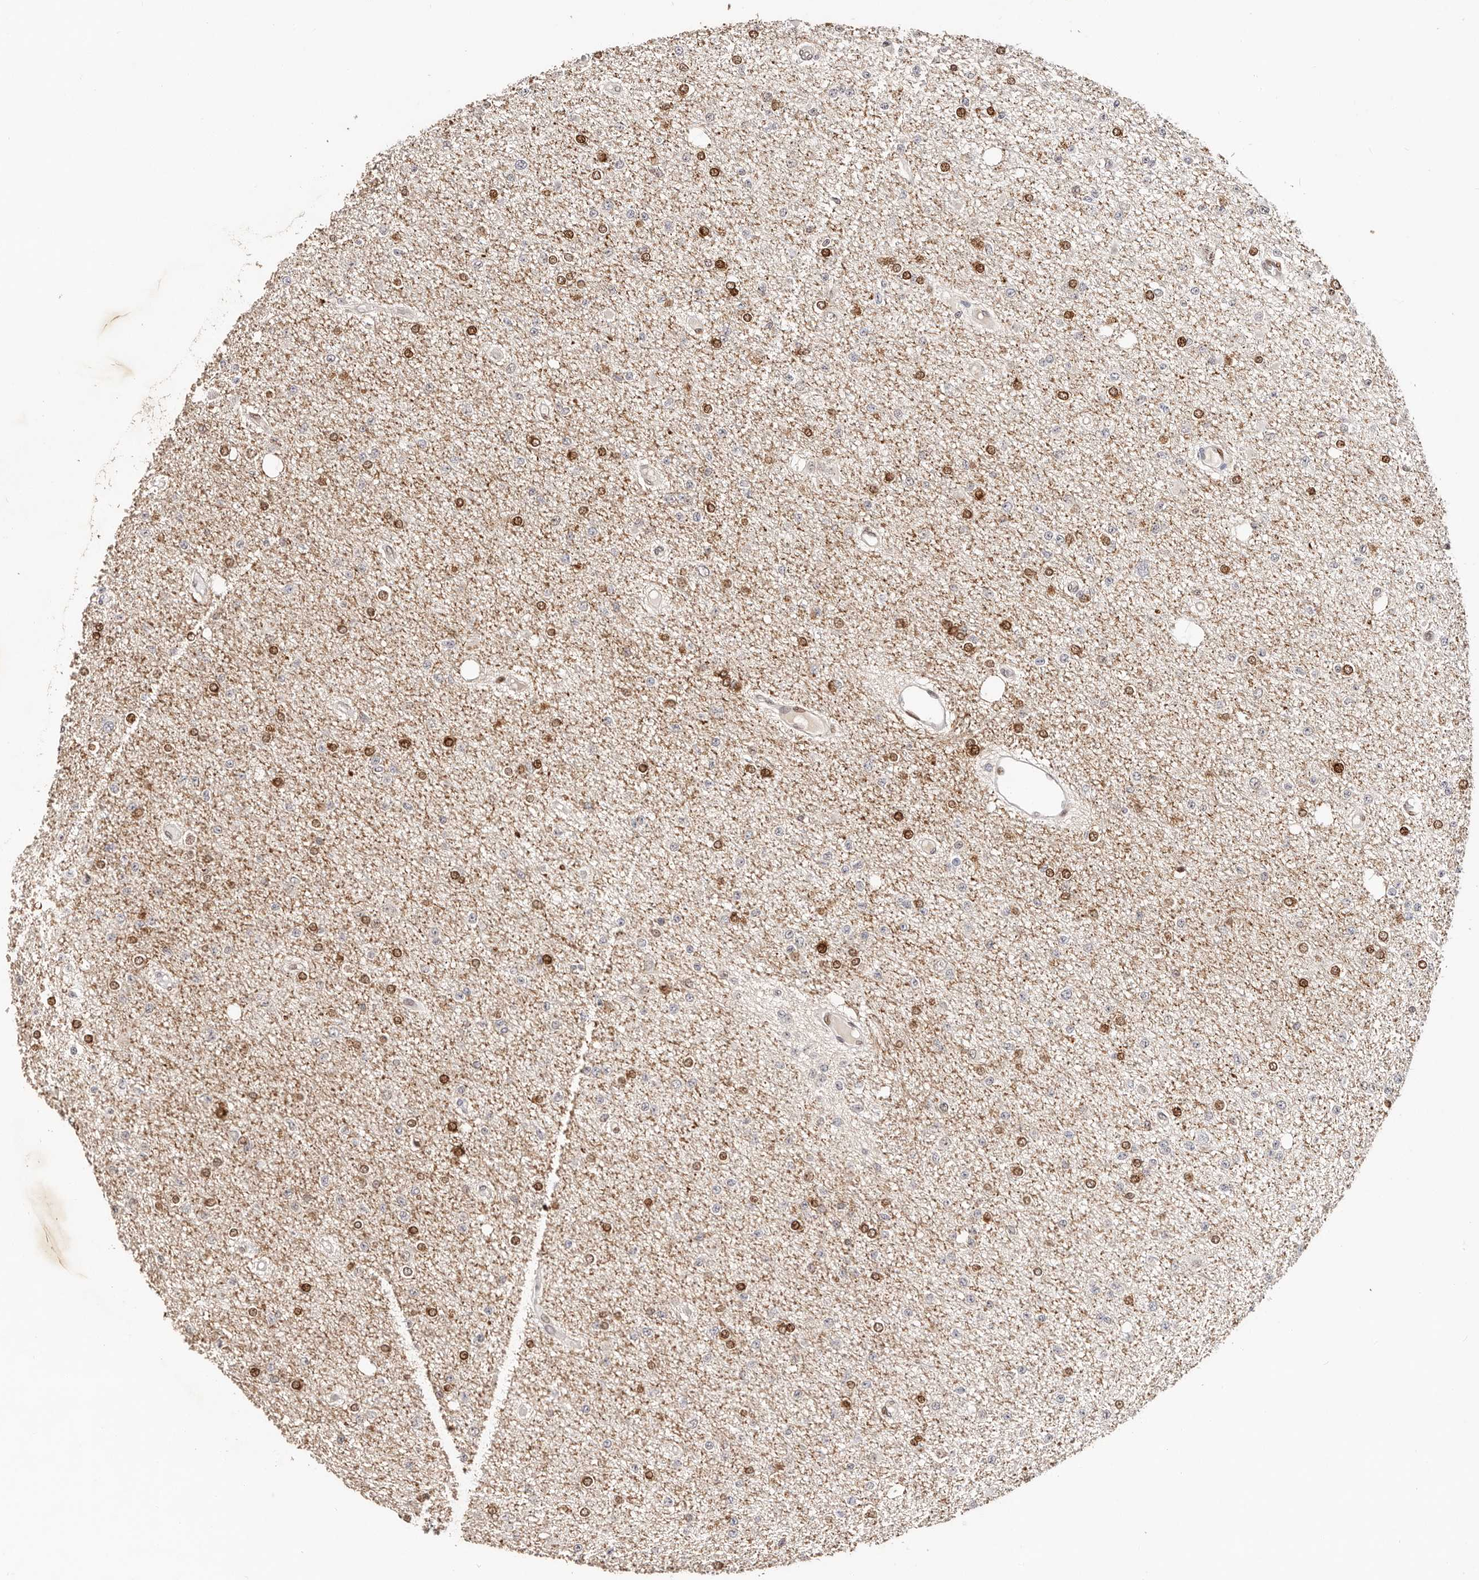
{"staining": {"intensity": "strong", "quantity": "25%-75%", "location": "cytoplasmic/membranous"}, "tissue": "glioma", "cell_type": "Tumor cells", "image_type": "cancer", "snomed": [{"axis": "morphology", "description": "Glioma, malignant, Low grade"}, {"axis": "topography", "description": "Brain"}], "caption": "Immunohistochemistry photomicrograph of glioma stained for a protein (brown), which demonstrates high levels of strong cytoplasmic/membranous staining in approximately 25%-75% of tumor cells.", "gene": "IQGAP3", "patient": {"sex": "female", "age": 22}}